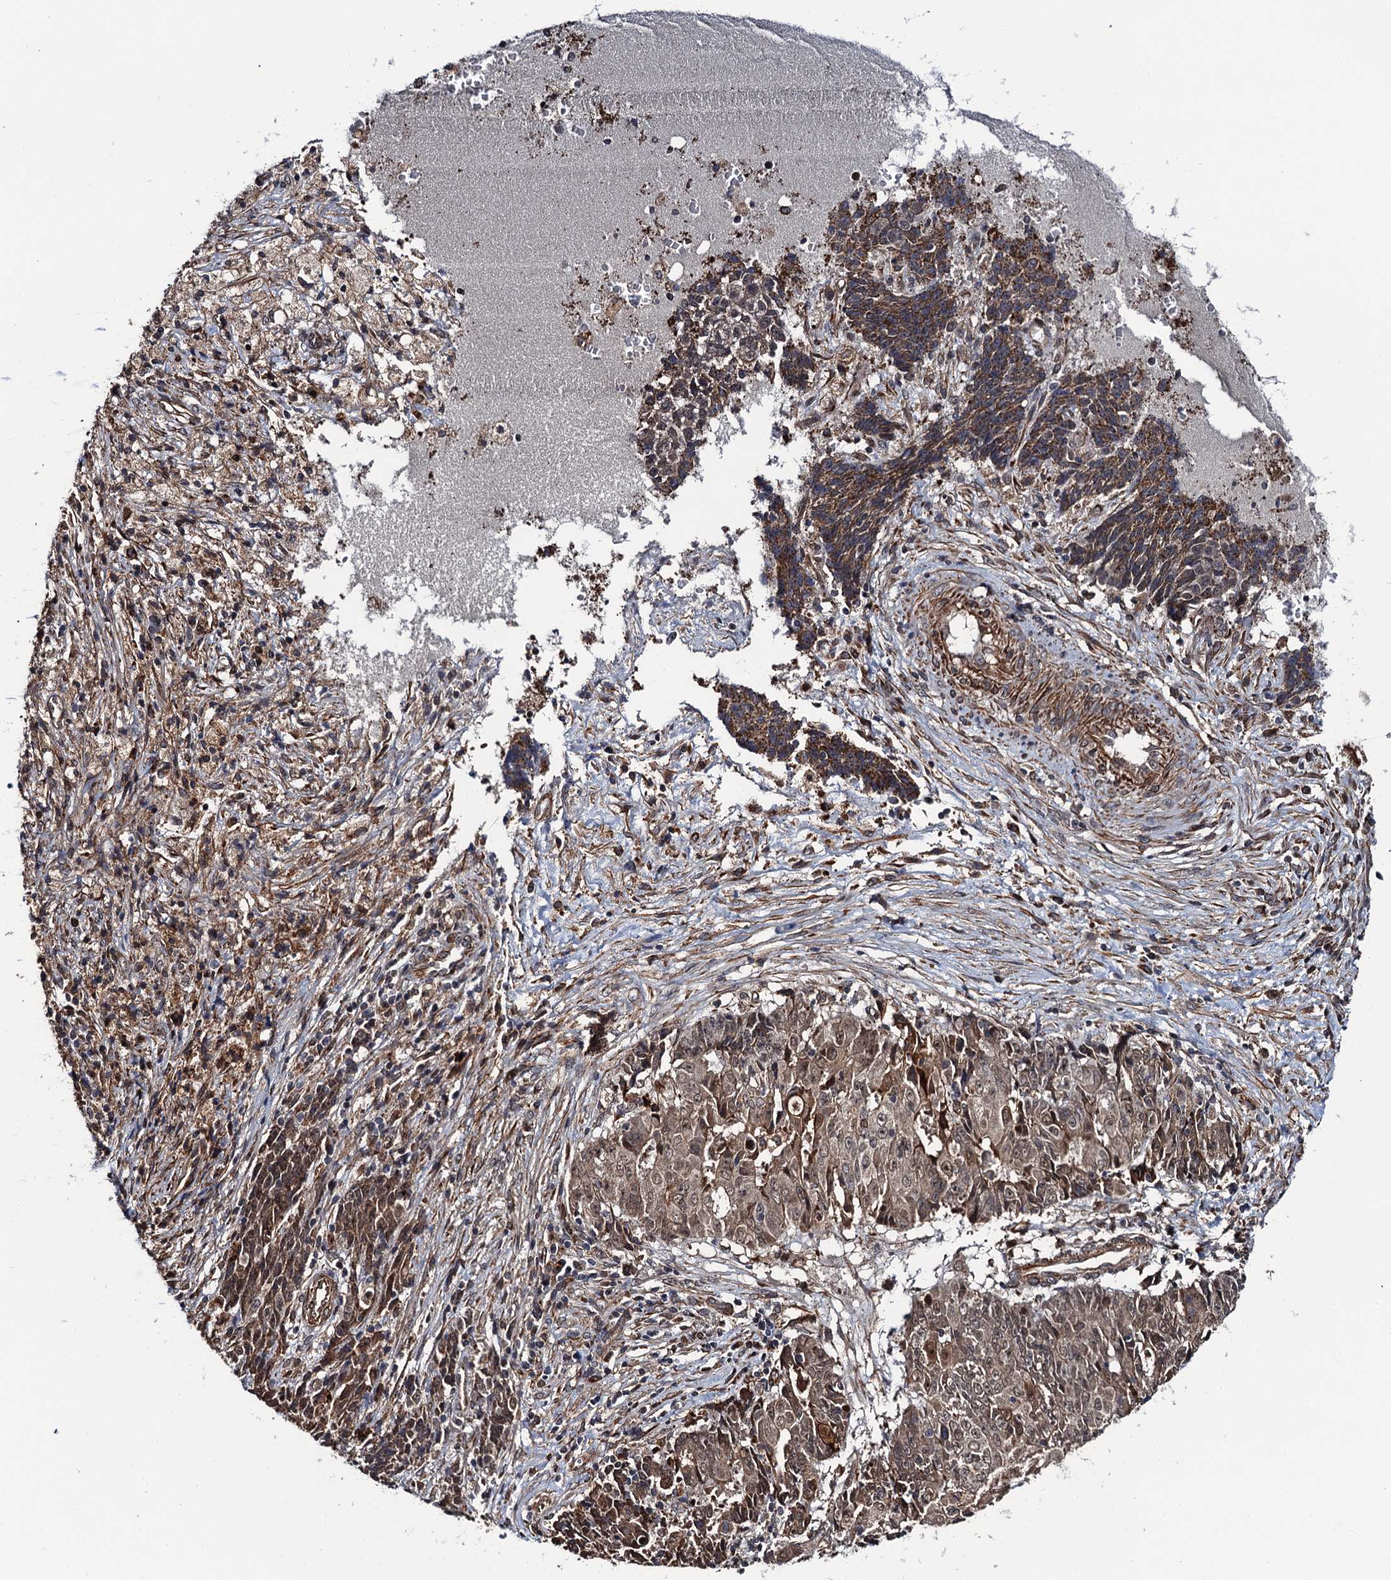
{"staining": {"intensity": "moderate", "quantity": "25%-75%", "location": "cytoplasmic/membranous"}, "tissue": "ovarian cancer", "cell_type": "Tumor cells", "image_type": "cancer", "snomed": [{"axis": "morphology", "description": "Carcinoma, endometroid"}, {"axis": "topography", "description": "Ovary"}], "caption": "This histopathology image exhibits ovarian endometroid carcinoma stained with immunohistochemistry (IHC) to label a protein in brown. The cytoplasmic/membranous of tumor cells show moderate positivity for the protein. Nuclei are counter-stained blue.", "gene": "FSIP1", "patient": {"sex": "female", "age": 42}}